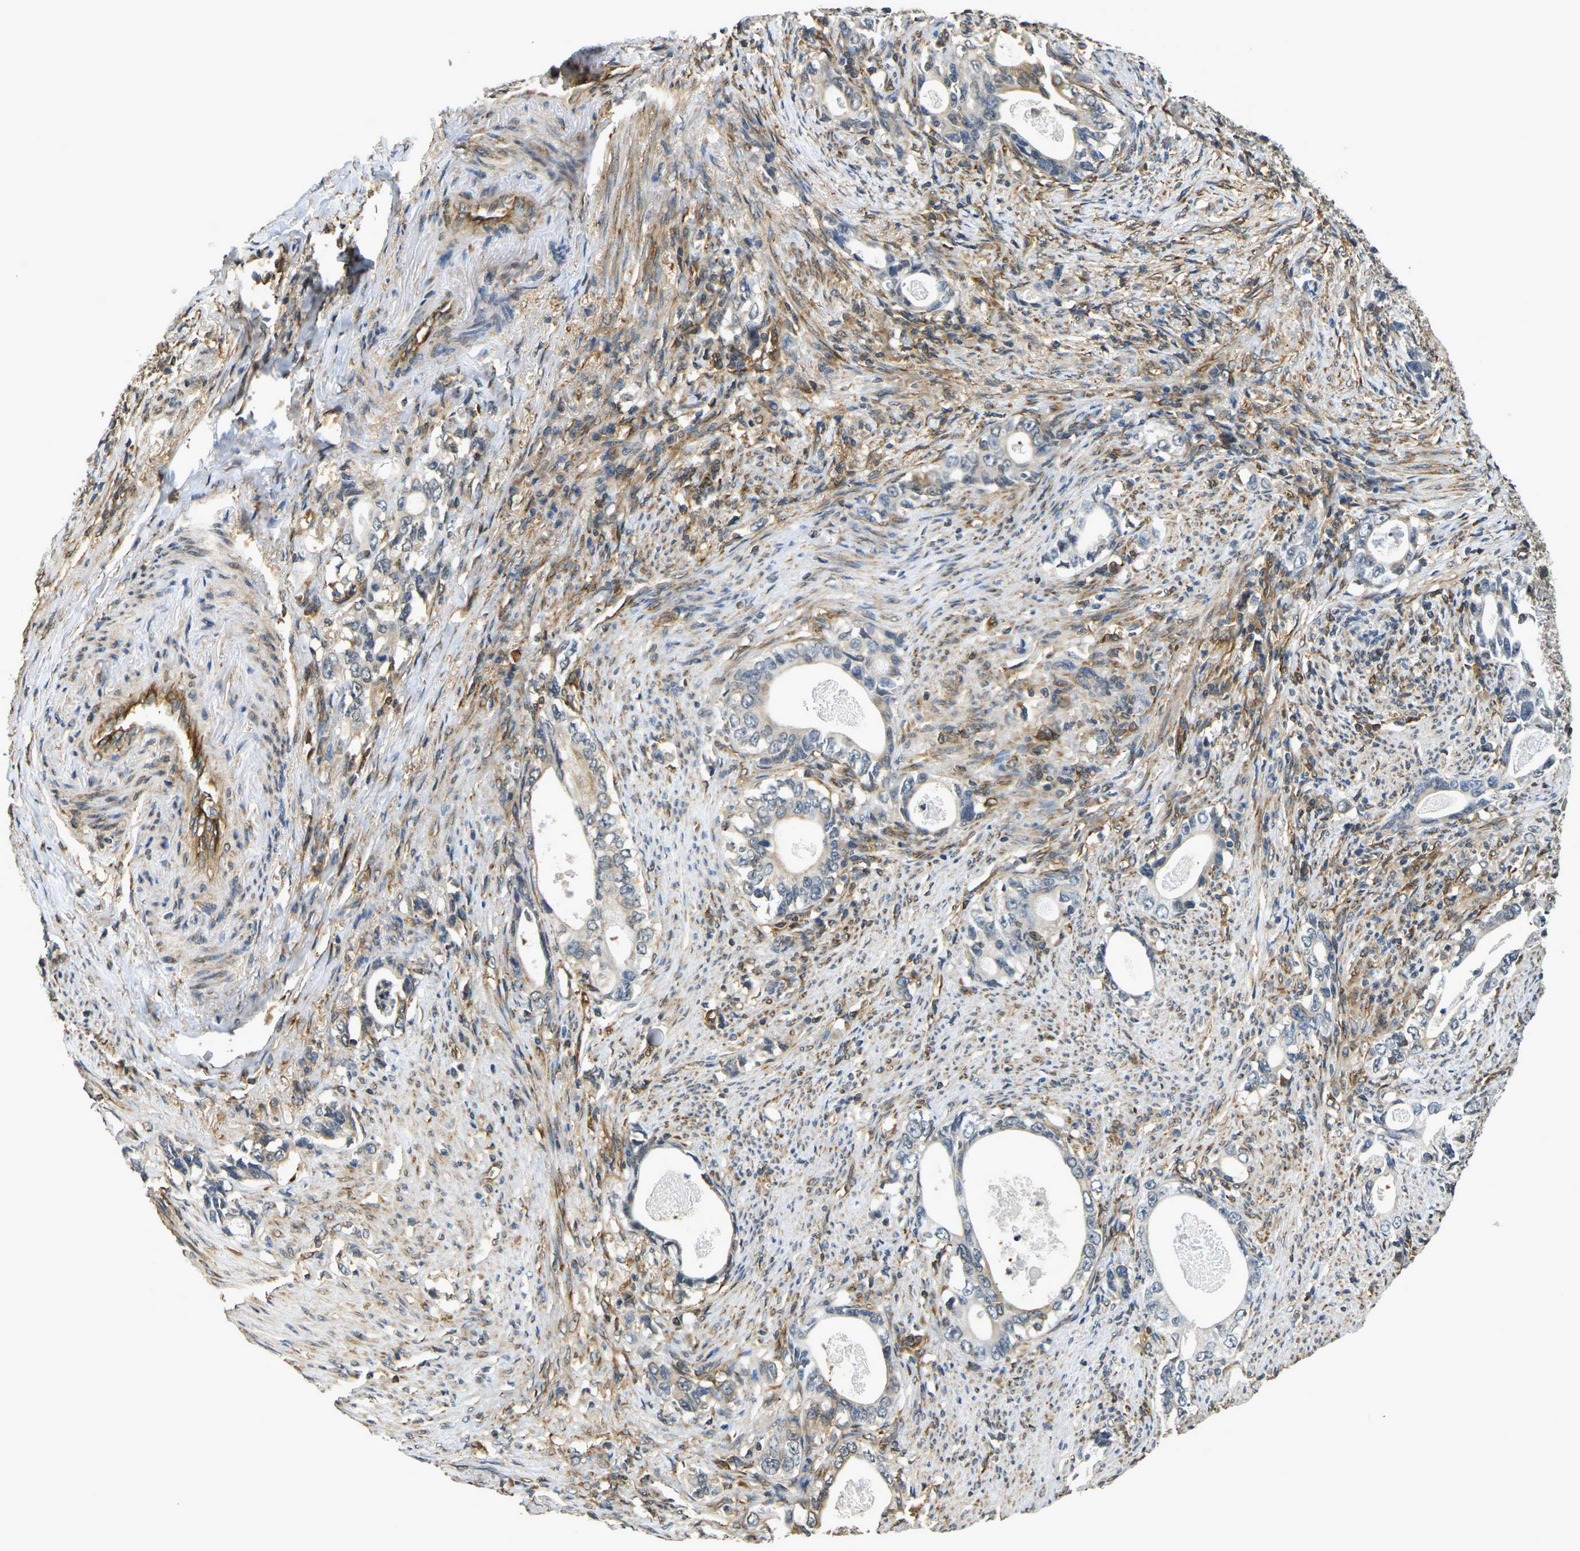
{"staining": {"intensity": "weak", "quantity": "<25%", "location": "cytoplasmic/membranous"}, "tissue": "stomach cancer", "cell_type": "Tumor cells", "image_type": "cancer", "snomed": [{"axis": "morphology", "description": "Adenocarcinoma, NOS"}, {"axis": "topography", "description": "Stomach, lower"}], "caption": "This photomicrograph is of stomach adenocarcinoma stained with IHC to label a protein in brown with the nuclei are counter-stained blue. There is no expression in tumor cells.", "gene": "CAST", "patient": {"sex": "female", "age": 72}}